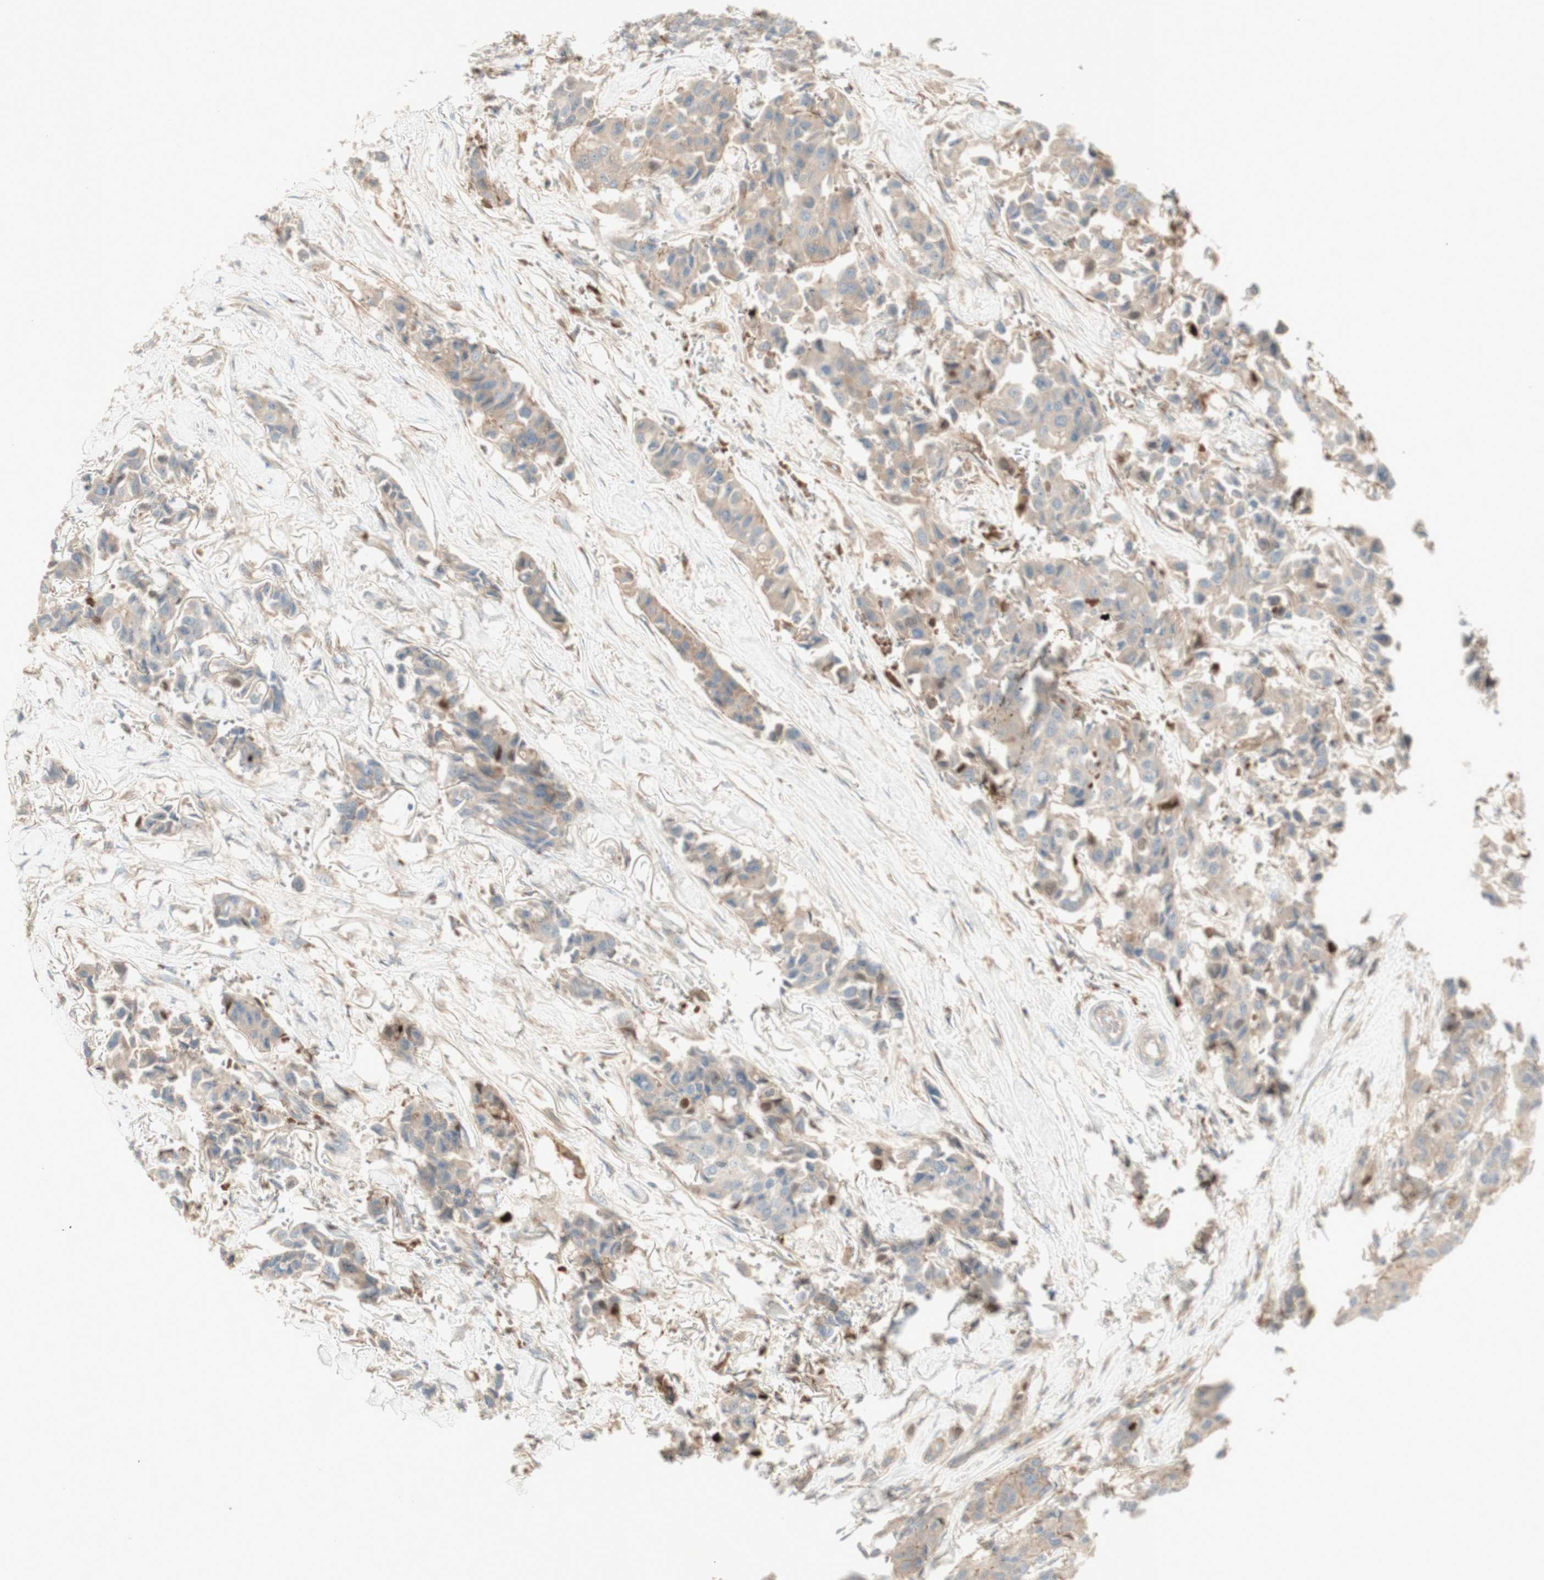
{"staining": {"intensity": "weak", "quantity": ">75%", "location": "cytoplasmic/membranous"}, "tissue": "breast cancer", "cell_type": "Tumor cells", "image_type": "cancer", "snomed": [{"axis": "morphology", "description": "Duct carcinoma"}, {"axis": "topography", "description": "Breast"}], "caption": "This histopathology image shows IHC staining of human breast intraductal carcinoma, with low weak cytoplasmic/membranous expression in about >75% of tumor cells.", "gene": "PTGER4", "patient": {"sex": "female", "age": 80}}